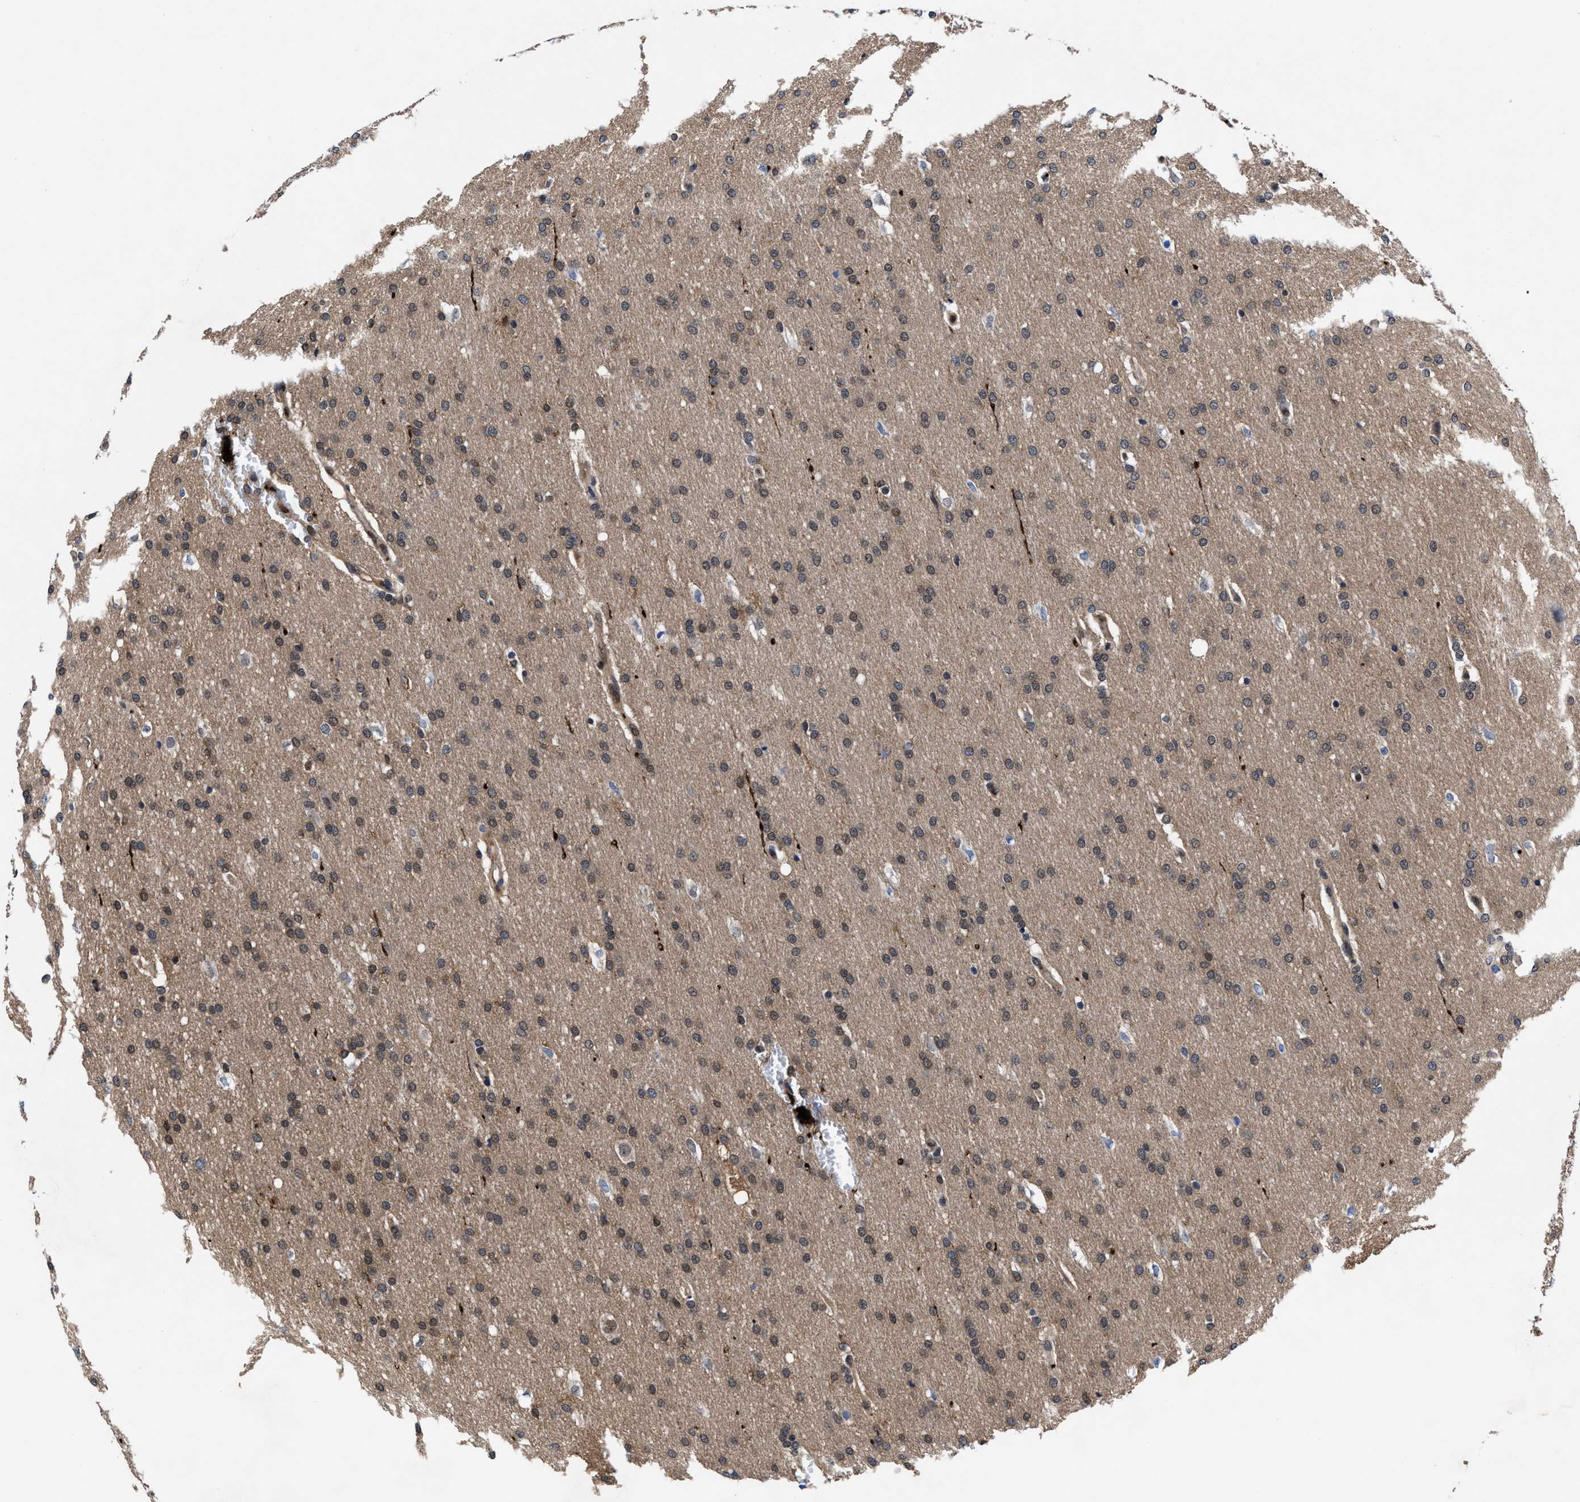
{"staining": {"intensity": "weak", "quantity": "25%-75%", "location": "cytoplasmic/membranous,nuclear"}, "tissue": "glioma", "cell_type": "Tumor cells", "image_type": "cancer", "snomed": [{"axis": "morphology", "description": "Glioma, malignant, Low grade"}, {"axis": "topography", "description": "Brain"}], "caption": "This photomicrograph demonstrates IHC staining of human glioma, with low weak cytoplasmic/membranous and nuclear staining in approximately 25%-75% of tumor cells.", "gene": "ACLY", "patient": {"sex": "female", "age": 37}}